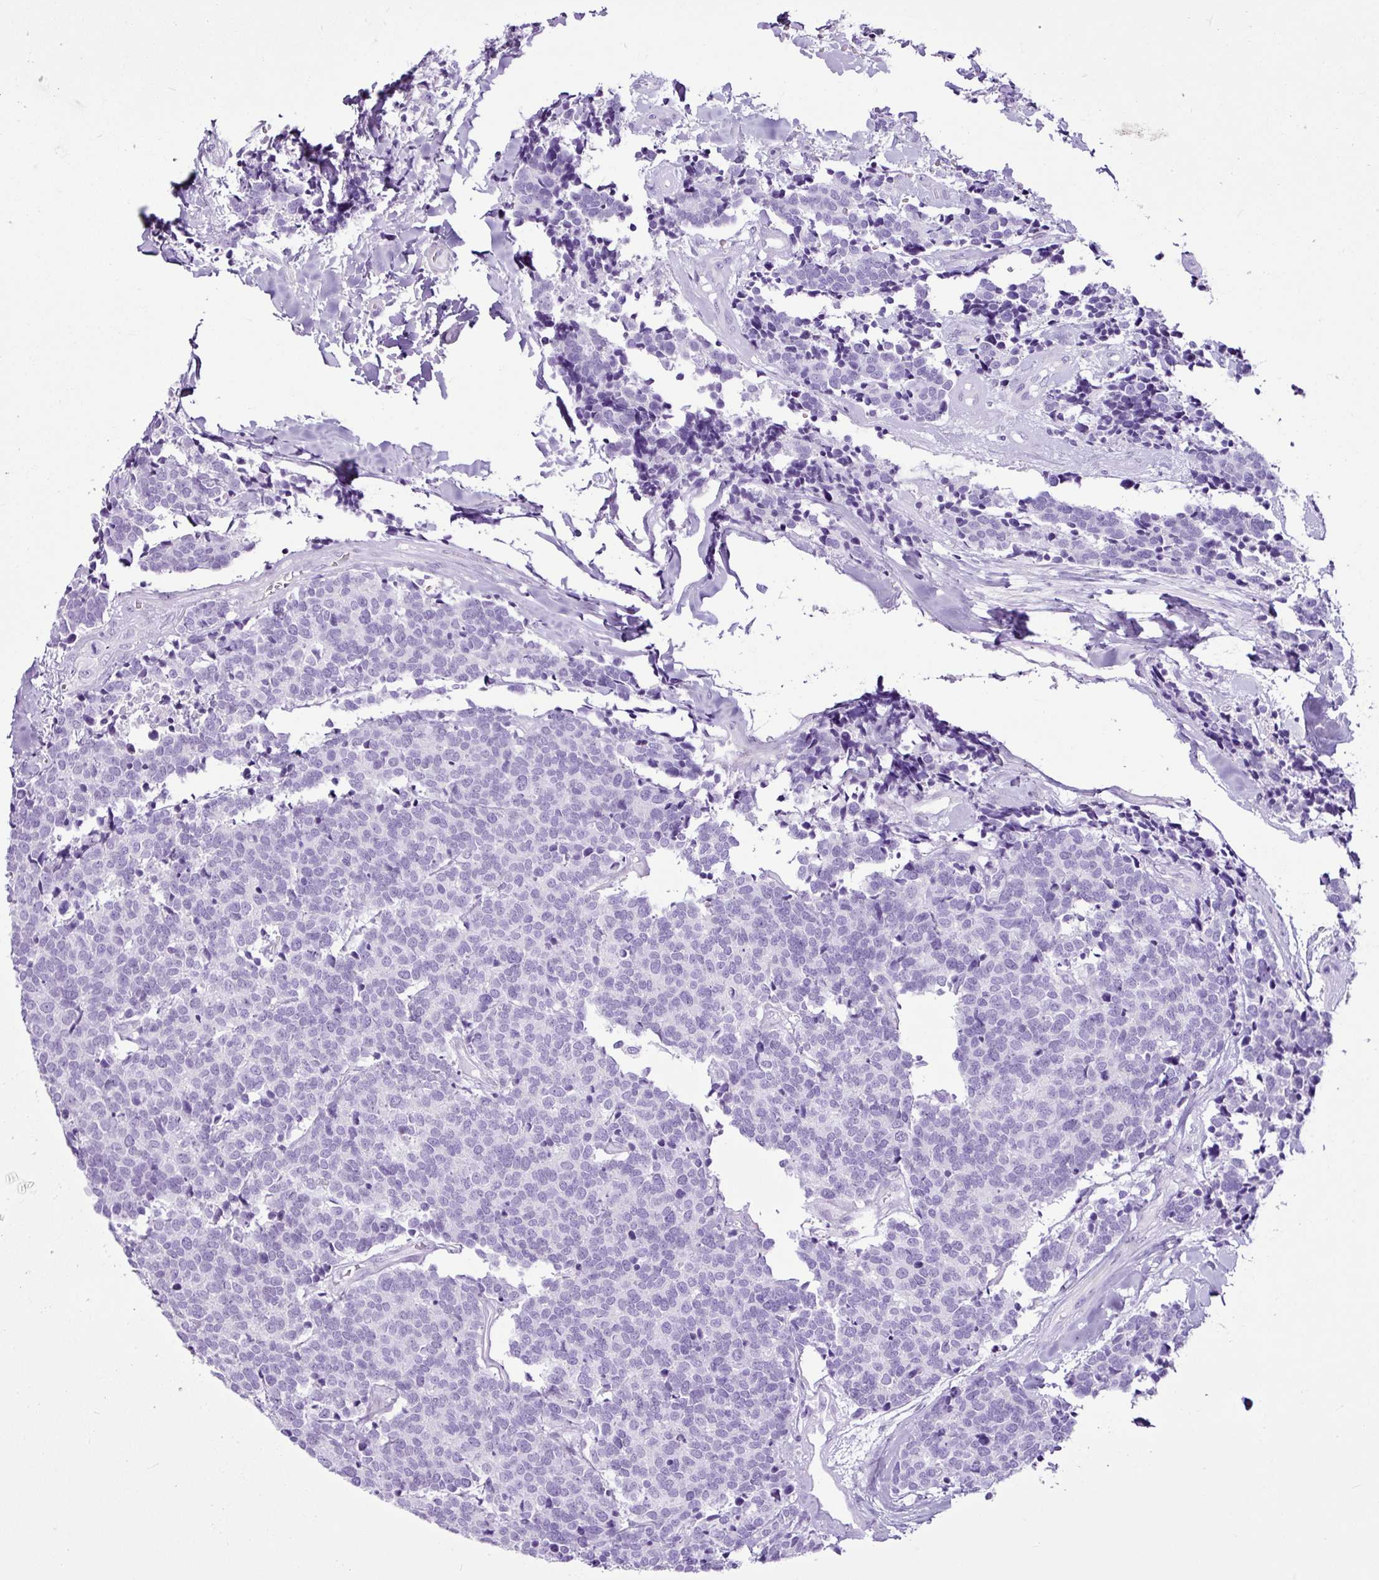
{"staining": {"intensity": "negative", "quantity": "none", "location": "none"}, "tissue": "carcinoid", "cell_type": "Tumor cells", "image_type": "cancer", "snomed": [{"axis": "morphology", "description": "Carcinoid, malignant, NOS"}, {"axis": "topography", "description": "Skin"}], "caption": "Carcinoid stained for a protein using immunohistochemistry reveals no expression tumor cells.", "gene": "LILRB4", "patient": {"sex": "female", "age": 79}}